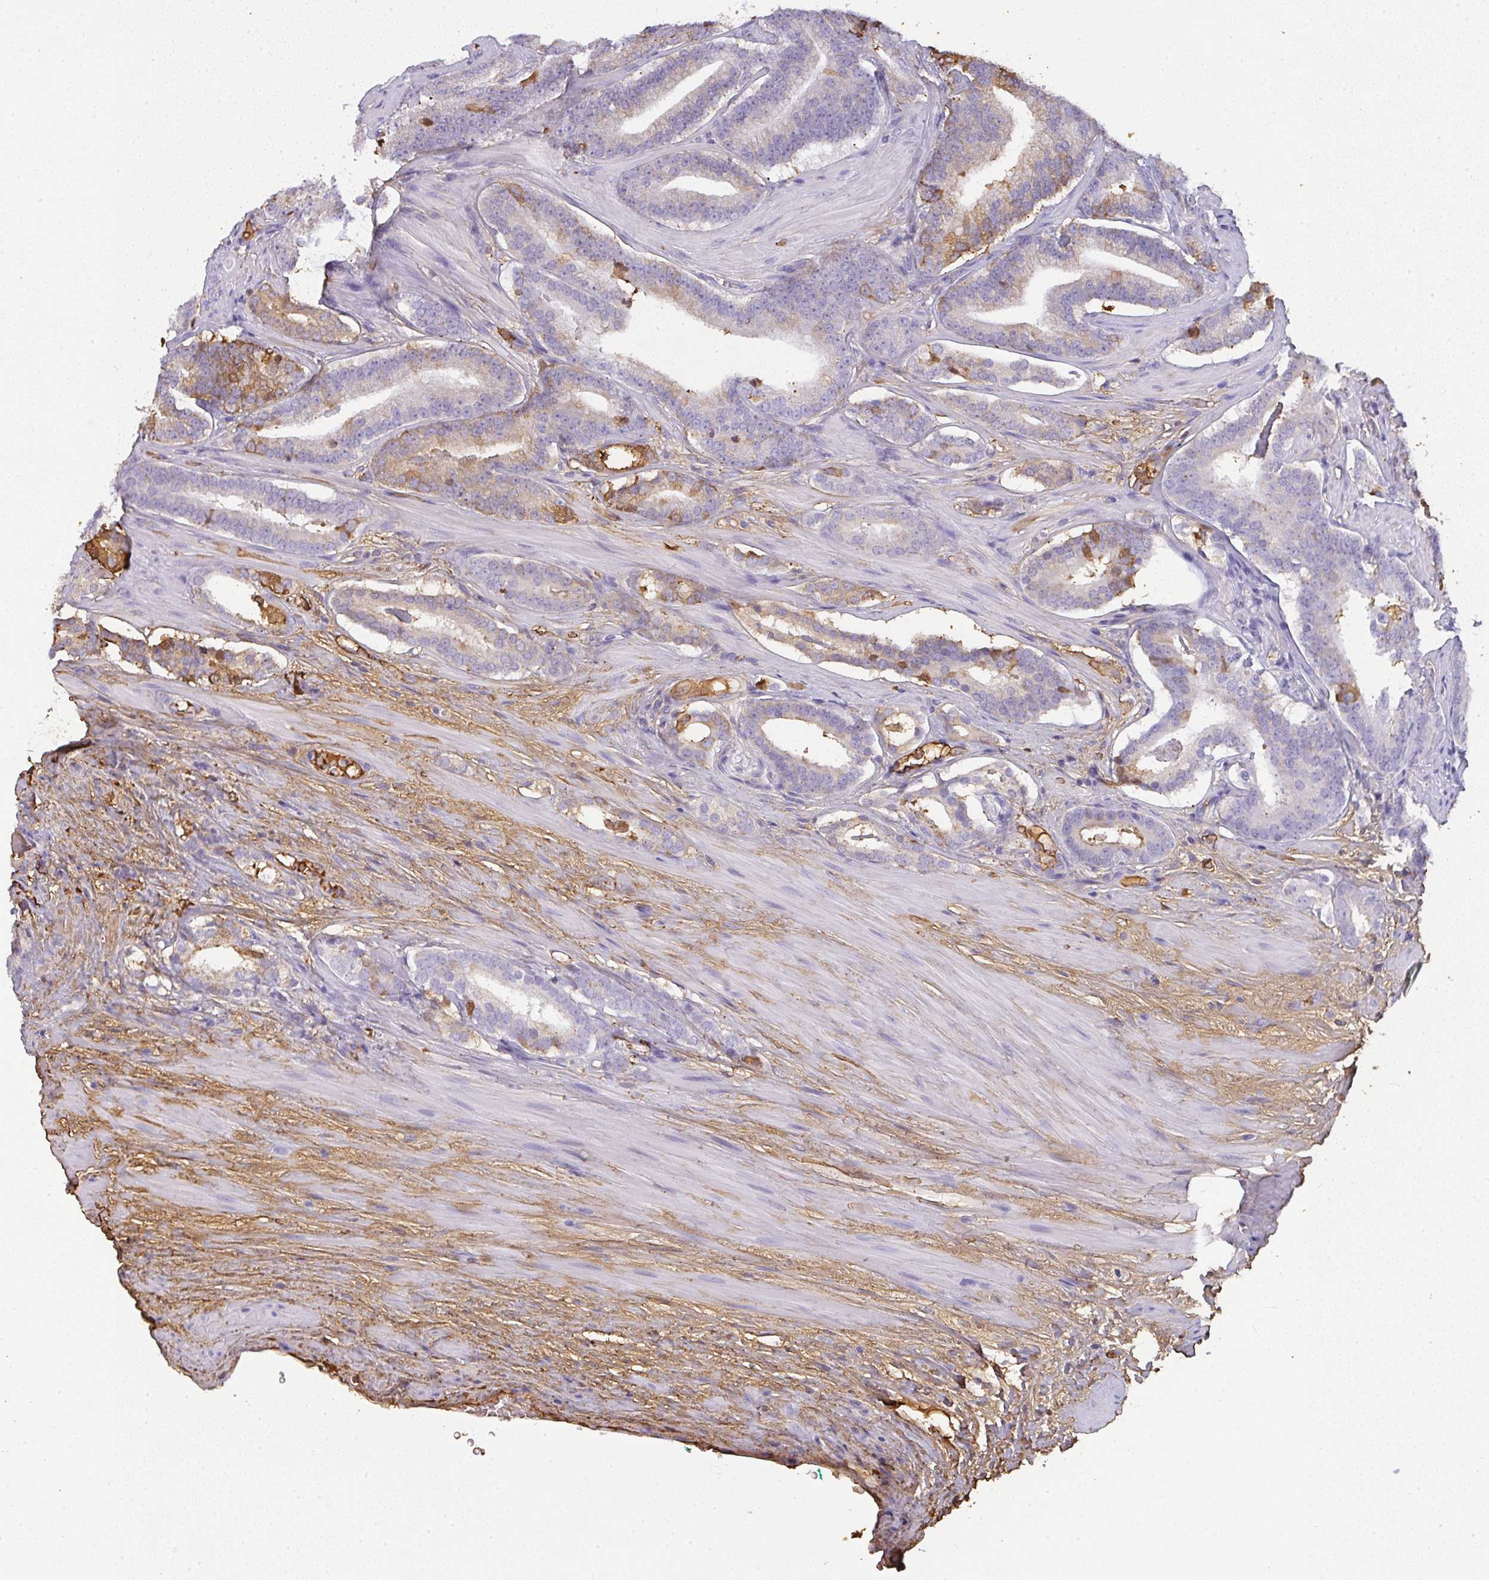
{"staining": {"intensity": "moderate", "quantity": "<25%", "location": "cytoplasmic/membranous"}, "tissue": "prostate cancer", "cell_type": "Tumor cells", "image_type": "cancer", "snomed": [{"axis": "morphology", "description": "Adenocarcinoma, High grade"}, {"axis": "topography", "description": "Prostate"}], "caption": "Approximately <25% of tumor cells in prostate cancer (adenocarcinoma (high-grade)) reveal moderate cytoplasmic/membranous protein staining as visualized by brown immunohistochemical staining.", "gene": "SMYD5", "patient": {"sex": "male", "age": 55}}